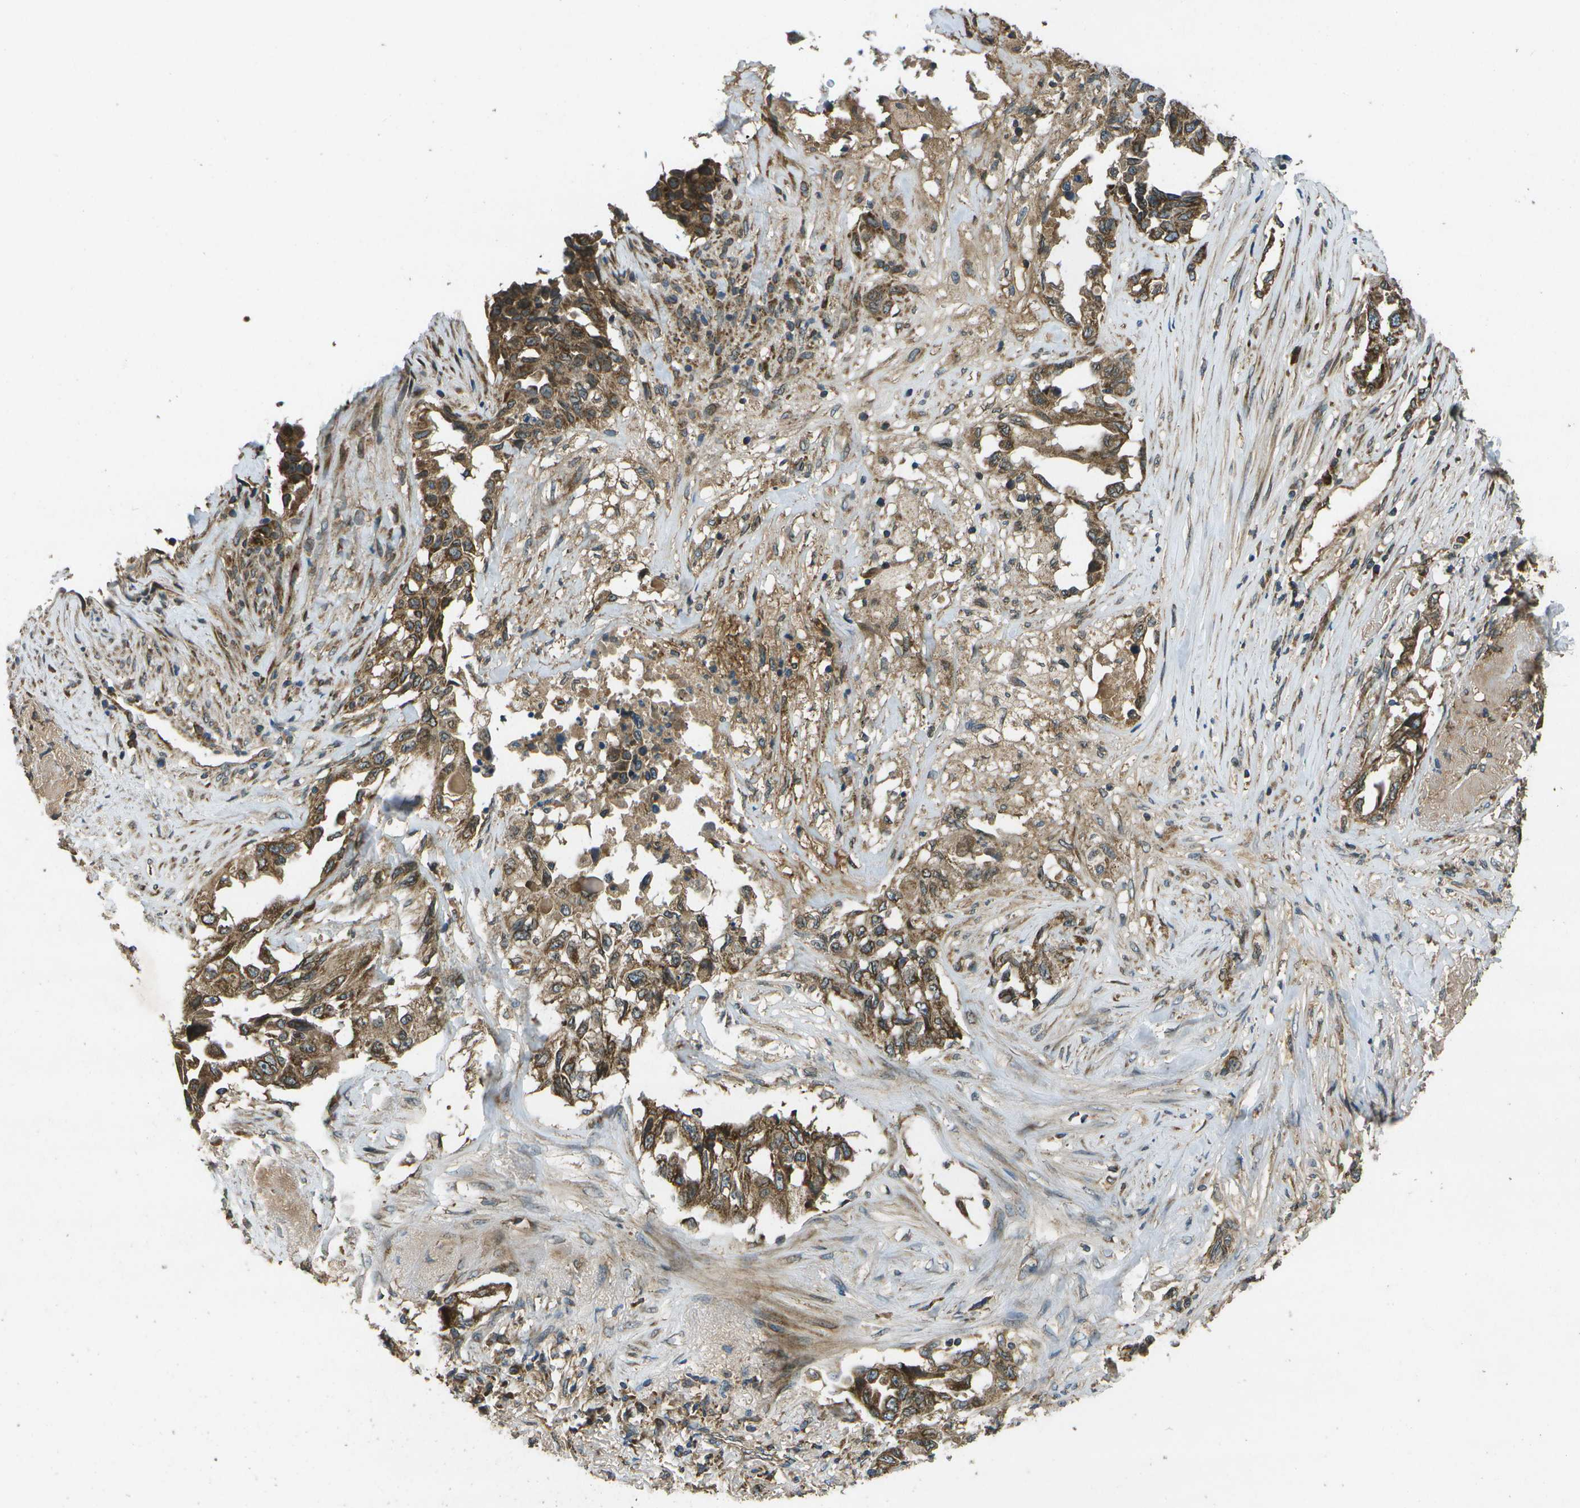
{"staining": {"intensity": "moderate", "quantity": ">75%", "location": "cytoplasmic/membranous"}, "tissue": "lung cancer", "cell_type": "Tumor cells", "image_type": "cancer", "snomed": [{"axis": "morphology", "description": "Adenocarcinoma, NOS"}, {"axis": "topography", "description": "Lung"}], "caption": "Approximately >75% of tumor cells in human adenocarcinoma (lung) demonstrate moderate cytoplasmic/membranous protein positivity as visualized by brown immunohistochemical staining.", "gene": "HFE", "patient": {"sex": "female", "age": 51}}